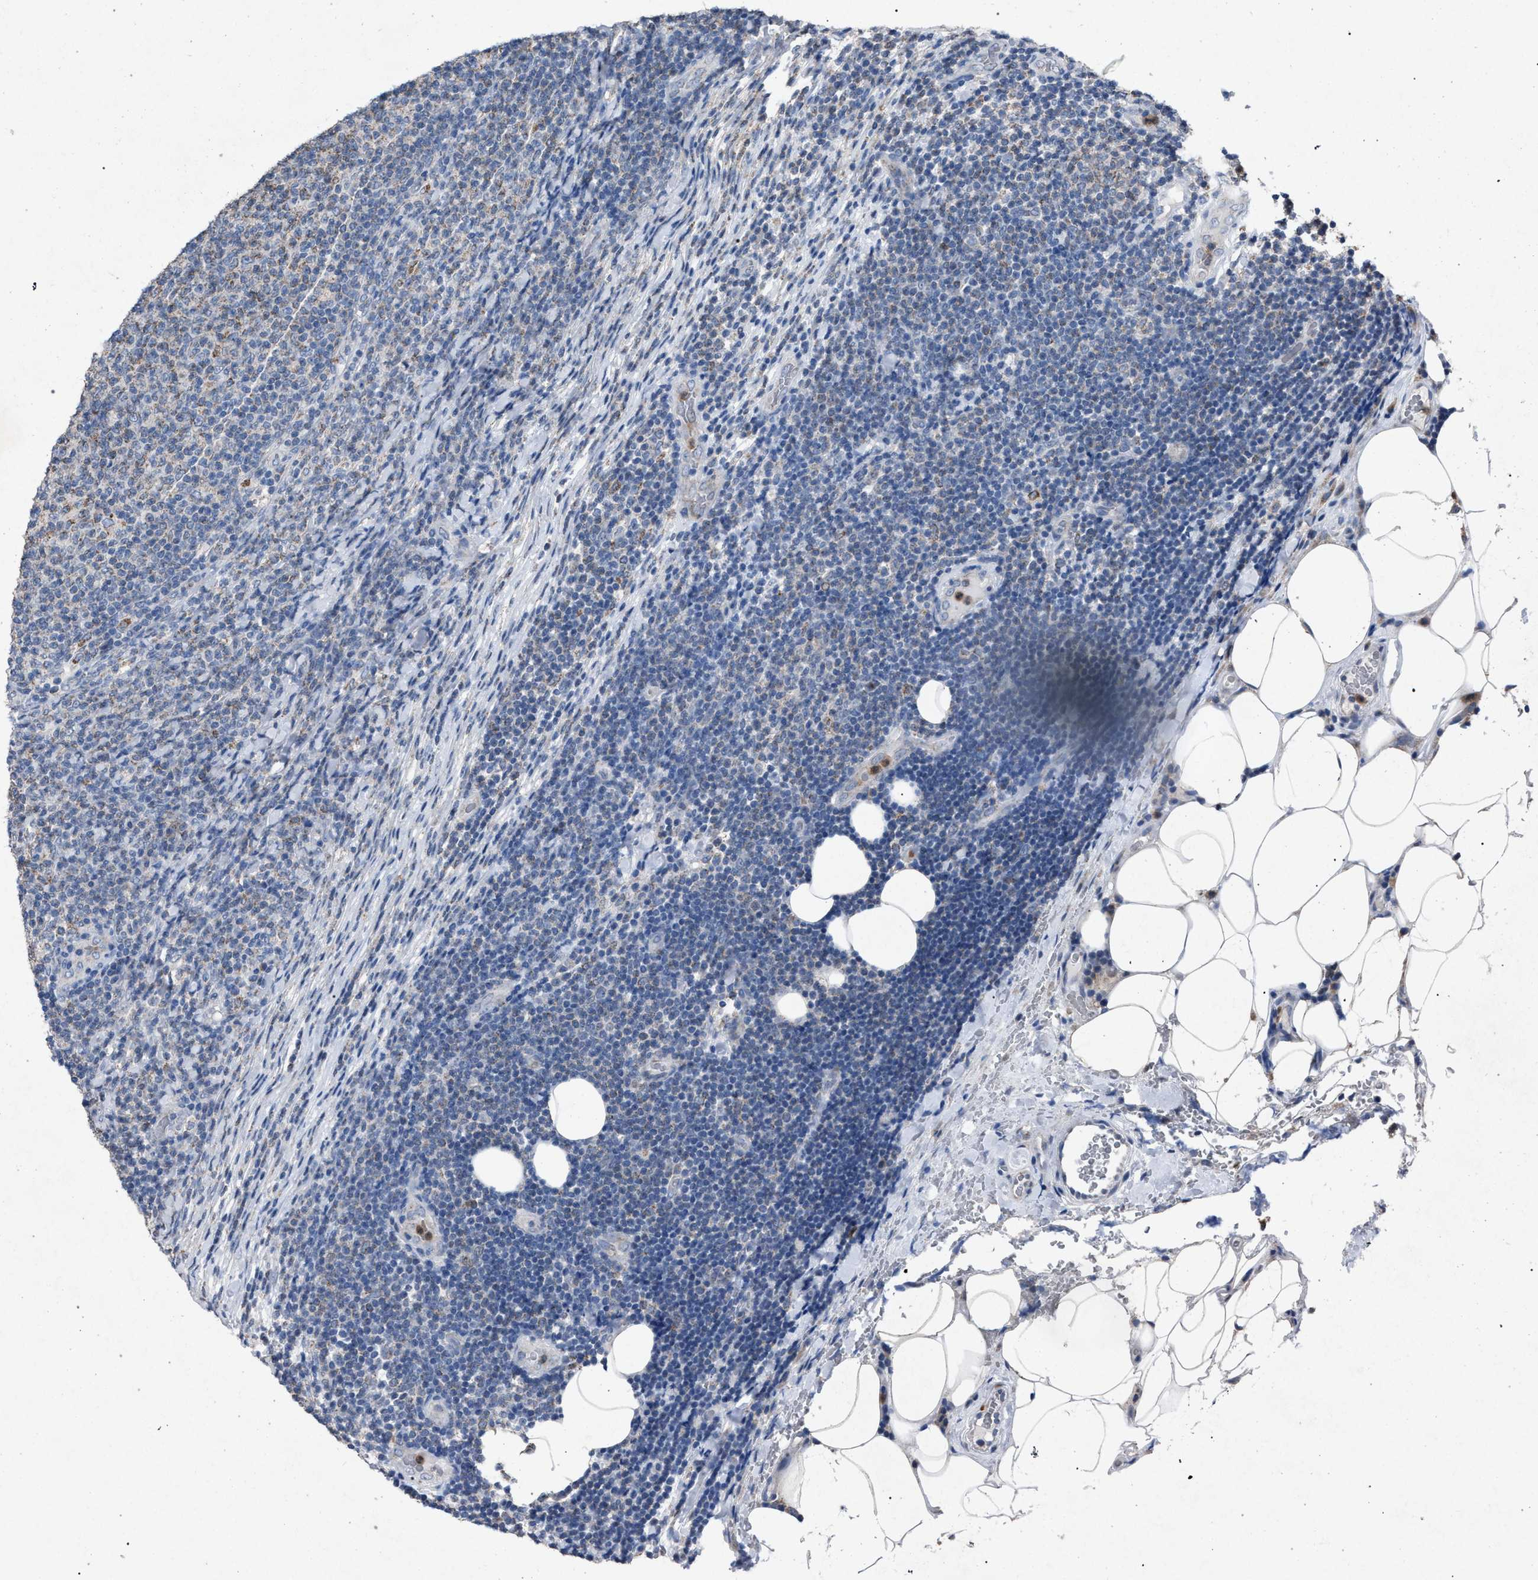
{"staining": {"intensity": "negative", "quantity": "none", "location": "none"}, "tissue": "lymphoma", "cell_type": "Tumor cells", "image_type": "cancer", "snomed": [{"axis": "morphology", "description": "Malignant lymphoma, non-Hodgkin's type, Low grade"}, {"axis": "topography", "description": "Lymph node"}], "caption": "Tumor cells show no significant protein positivity in malignant lymphoma, non-Hodgkin's type (low-grade).", "gene": "HSD17B4", "patient": {"sex": "male", "age": 66}}